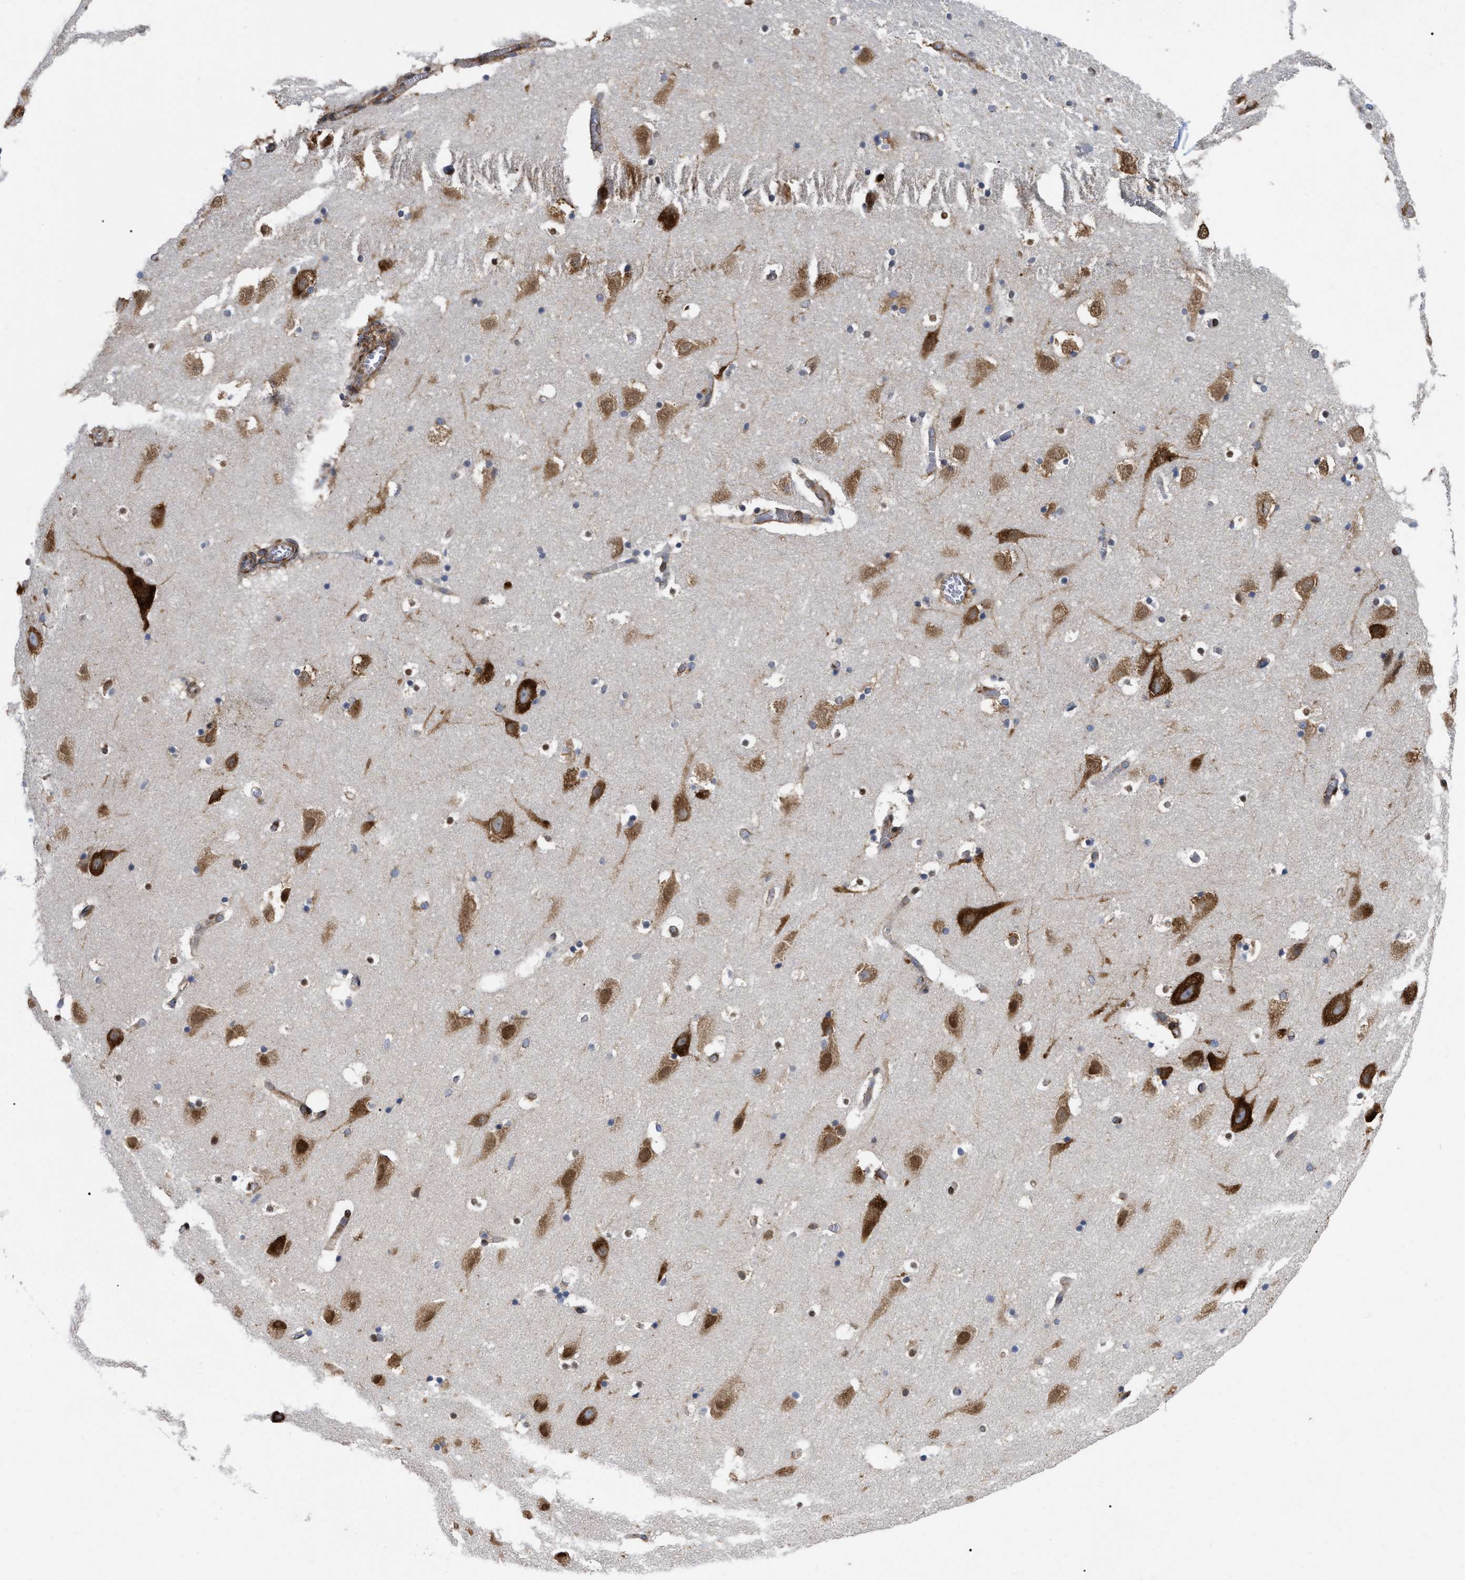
{"staining": {"intensity": "moderate", "quantity": ">75%", "location": "cytoplasmic/membranous"}, "tissue": "hippocampus", "cell_type": "Glial cells", "image_type": "normal", "snomed": [{"axis": "morphology", "description": "Normal tissue, NOS"}, {"axis": "topography", "description": "Hippocampus"}], "caption": "Moderate cytoplasmic/membranous positivity is present in about >75% of glial cells in unremarkable hippocampus. (Stains: DAB (3,3'-diaminobenzidine) in brown, nuclei in blue, Microscopy: brightfield microscopy at high magnification).", "gene": "FAM120A", "patient": {"sex": "male", "age": 45}}